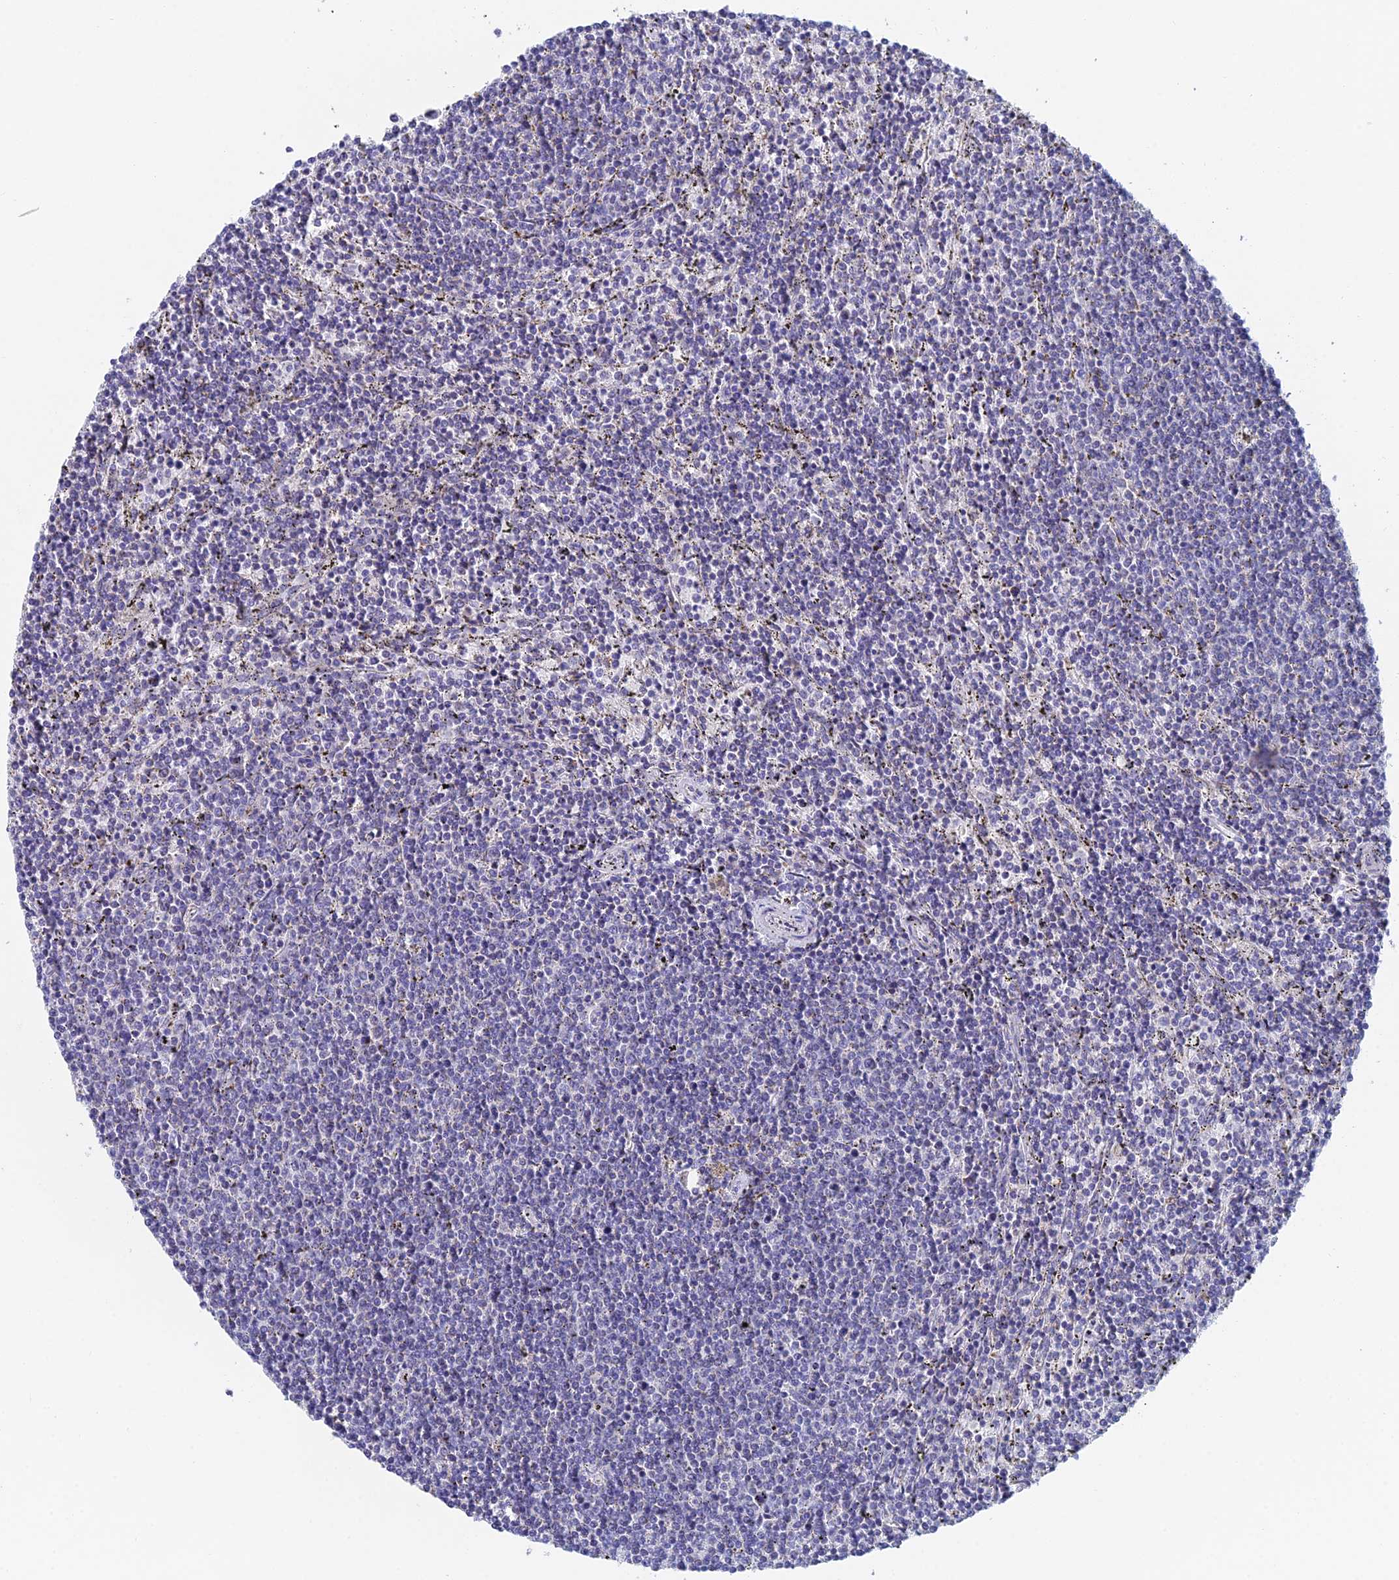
{"staining": {"intensity": "negative", "quantity": "none", "location": "none"}, "tissue": "lymphoma", "cell_type": "Tumor cells", "image_type": "cancer", "snomed": [{"axis": "morphology", "description": "Malignant lymphoma, non-Hodgkin's type, Low grade"}, {"axis": "topography", "description": "Spleen"}], "caption": "Histopathology image shows no significant protein positivity in tumor cells of lymphoma. Brightfield microscopy of immunohistochemistry stained with DAB (3,3'-diaminobenzidine) (brown) and hematoxylin (blue), captured at high magnification.", "gene": "ACSM1", "patient": {"sex": "female", "age": 50}}